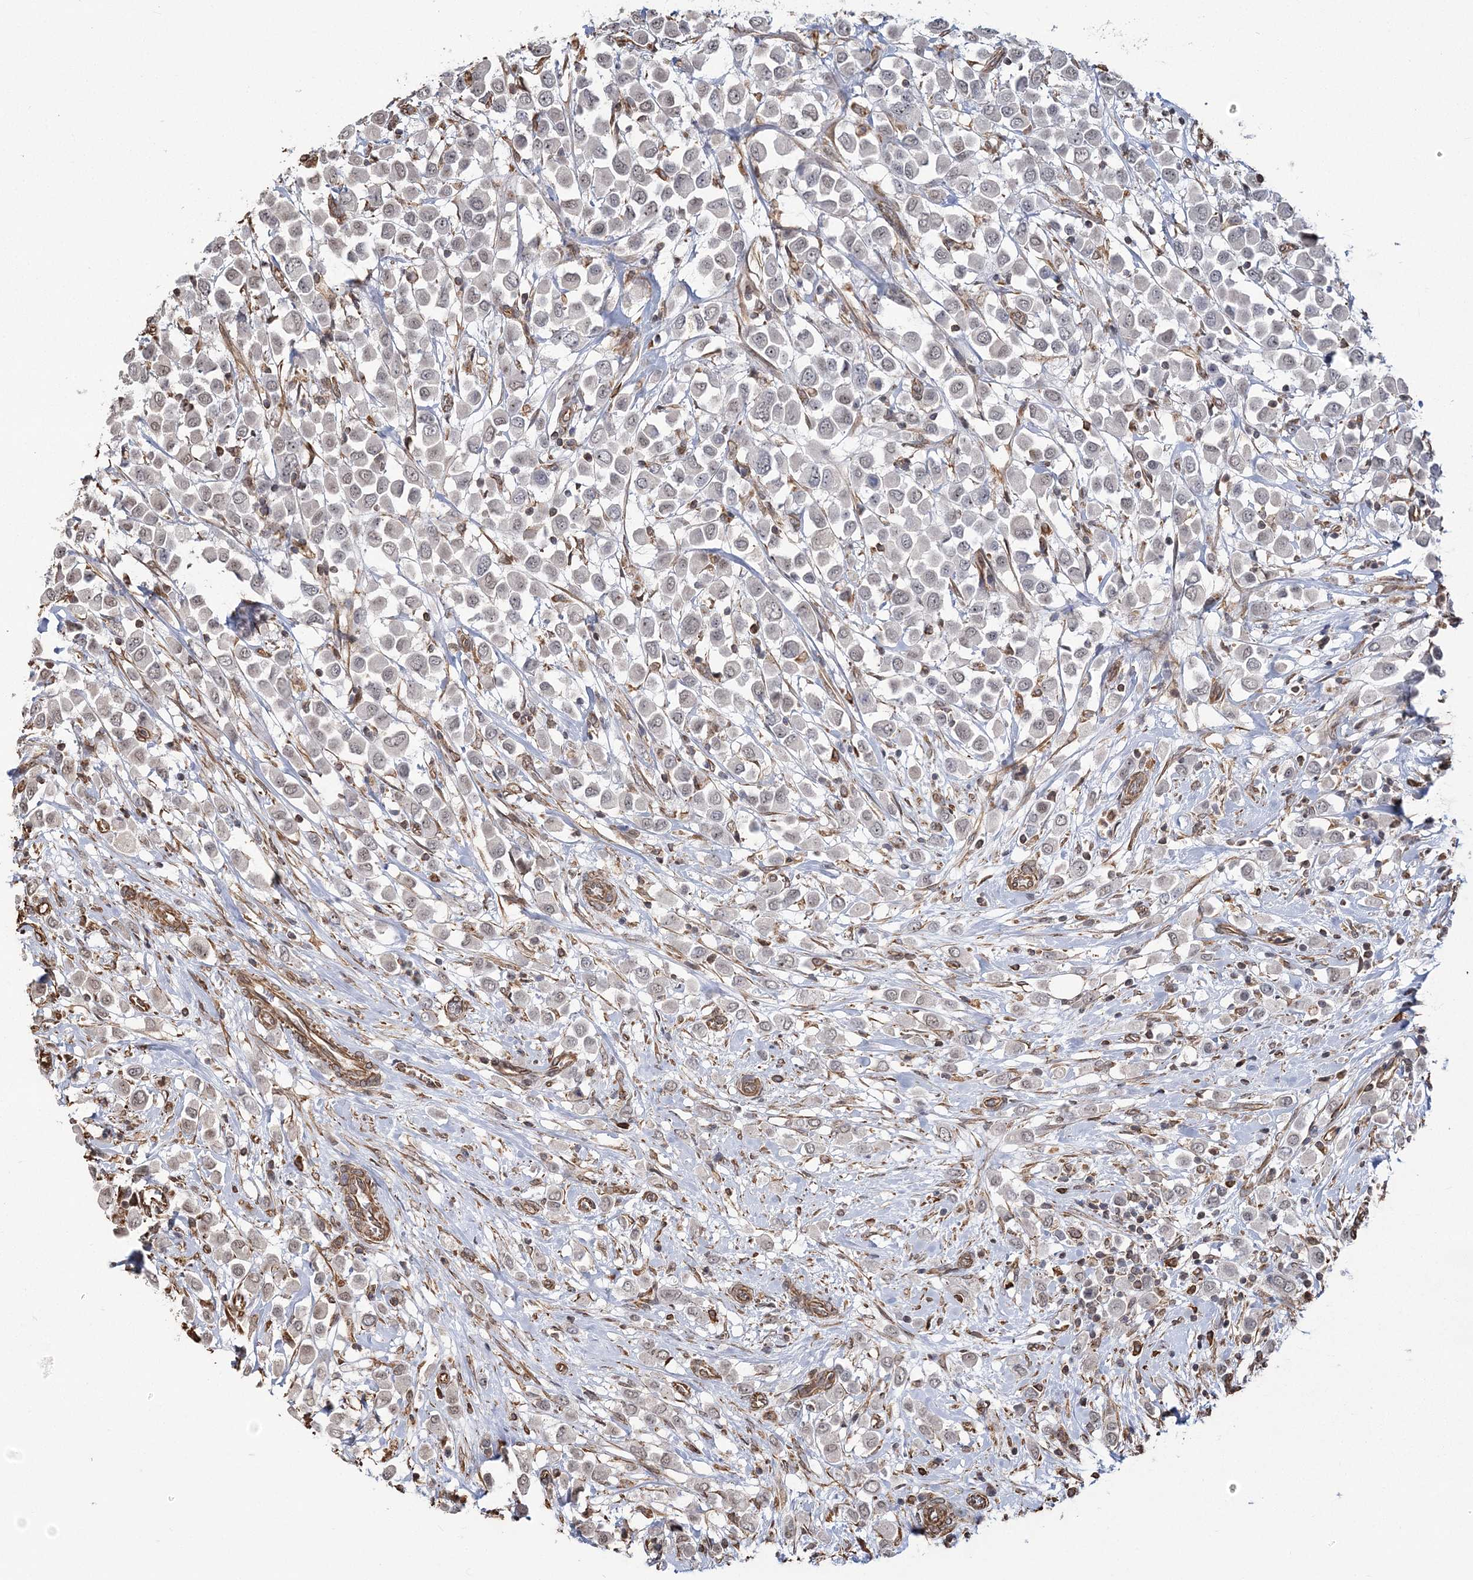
{"staining": {"intensity": "weak", "quantity": "25%-75%", "location": "nuclear"}, "tissue": "breast cancer", "cell_type": "Tumor cells", "image_type": "cancer", "snomed": [{"axis": "morphology", "description": "Duct carcinoma"}, {"axis": "topography", "description": "Breast"}], "caption": "A low amount of weak nuclear expression is identified in approximately 25%-75% of tumor cells in breast cancer (intraductal carcinoma) tissue.", "gene": "ATP11B", "patient": {"sex": "female", "age": 61}}